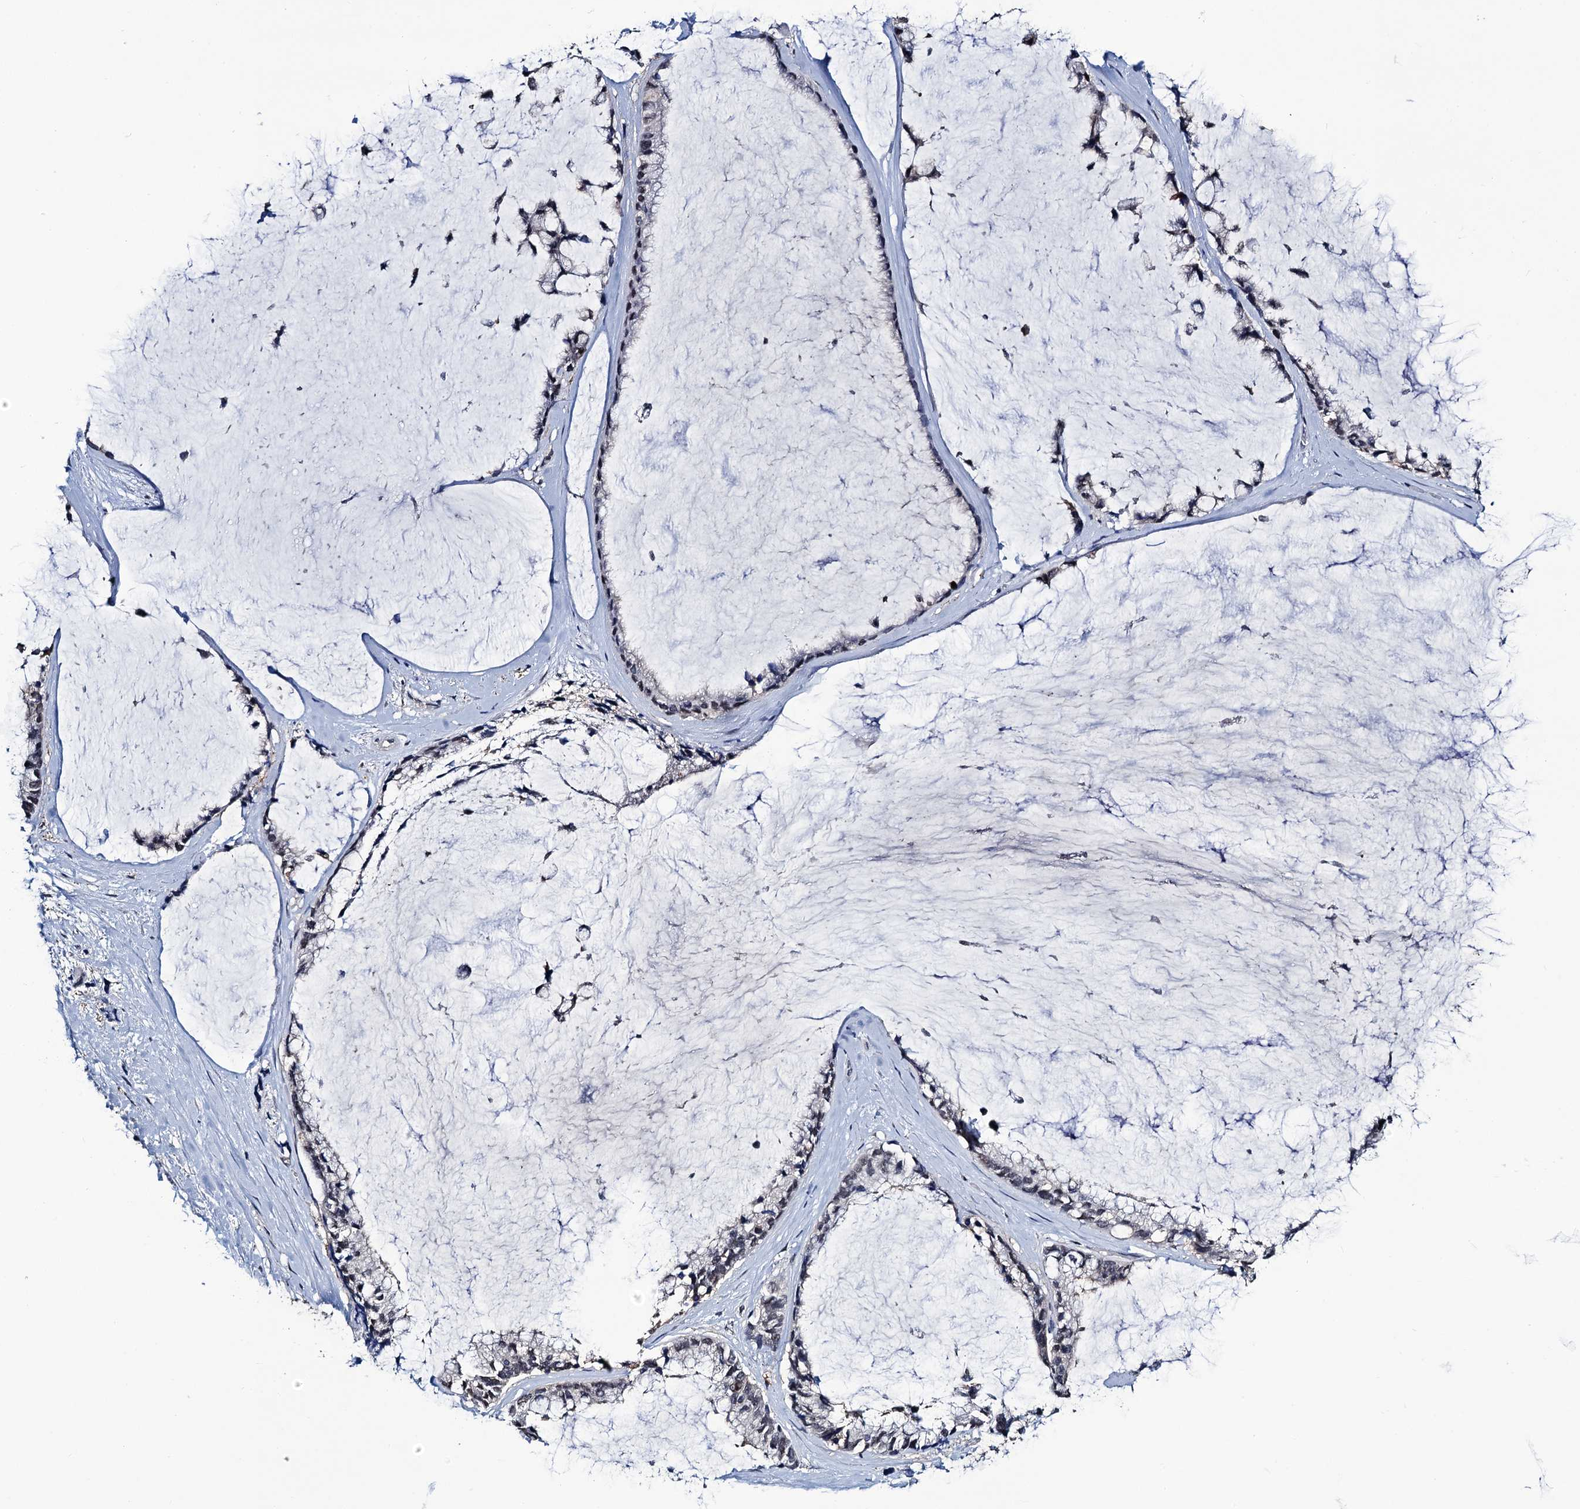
{"staining": {"intensity": "negative", "quantity": "none", "location": "none"}, "tissue": "ovarian cancer", "cell_type": "Tumor cells", "image_type": "cancer", "snomed": [{"axis": "morphology", "description": "Cystadenocarcinoma, mucinous, NOS"}, {"axis": "topography", "description": "Ovary"}], "caption": "Immunohistochemistry of ovarian mucinous cystadenocarcinoma reveals no positivity in tumor cells.", "gene": "RTKN2", "patient": {"sex": "female", "age": 39}}